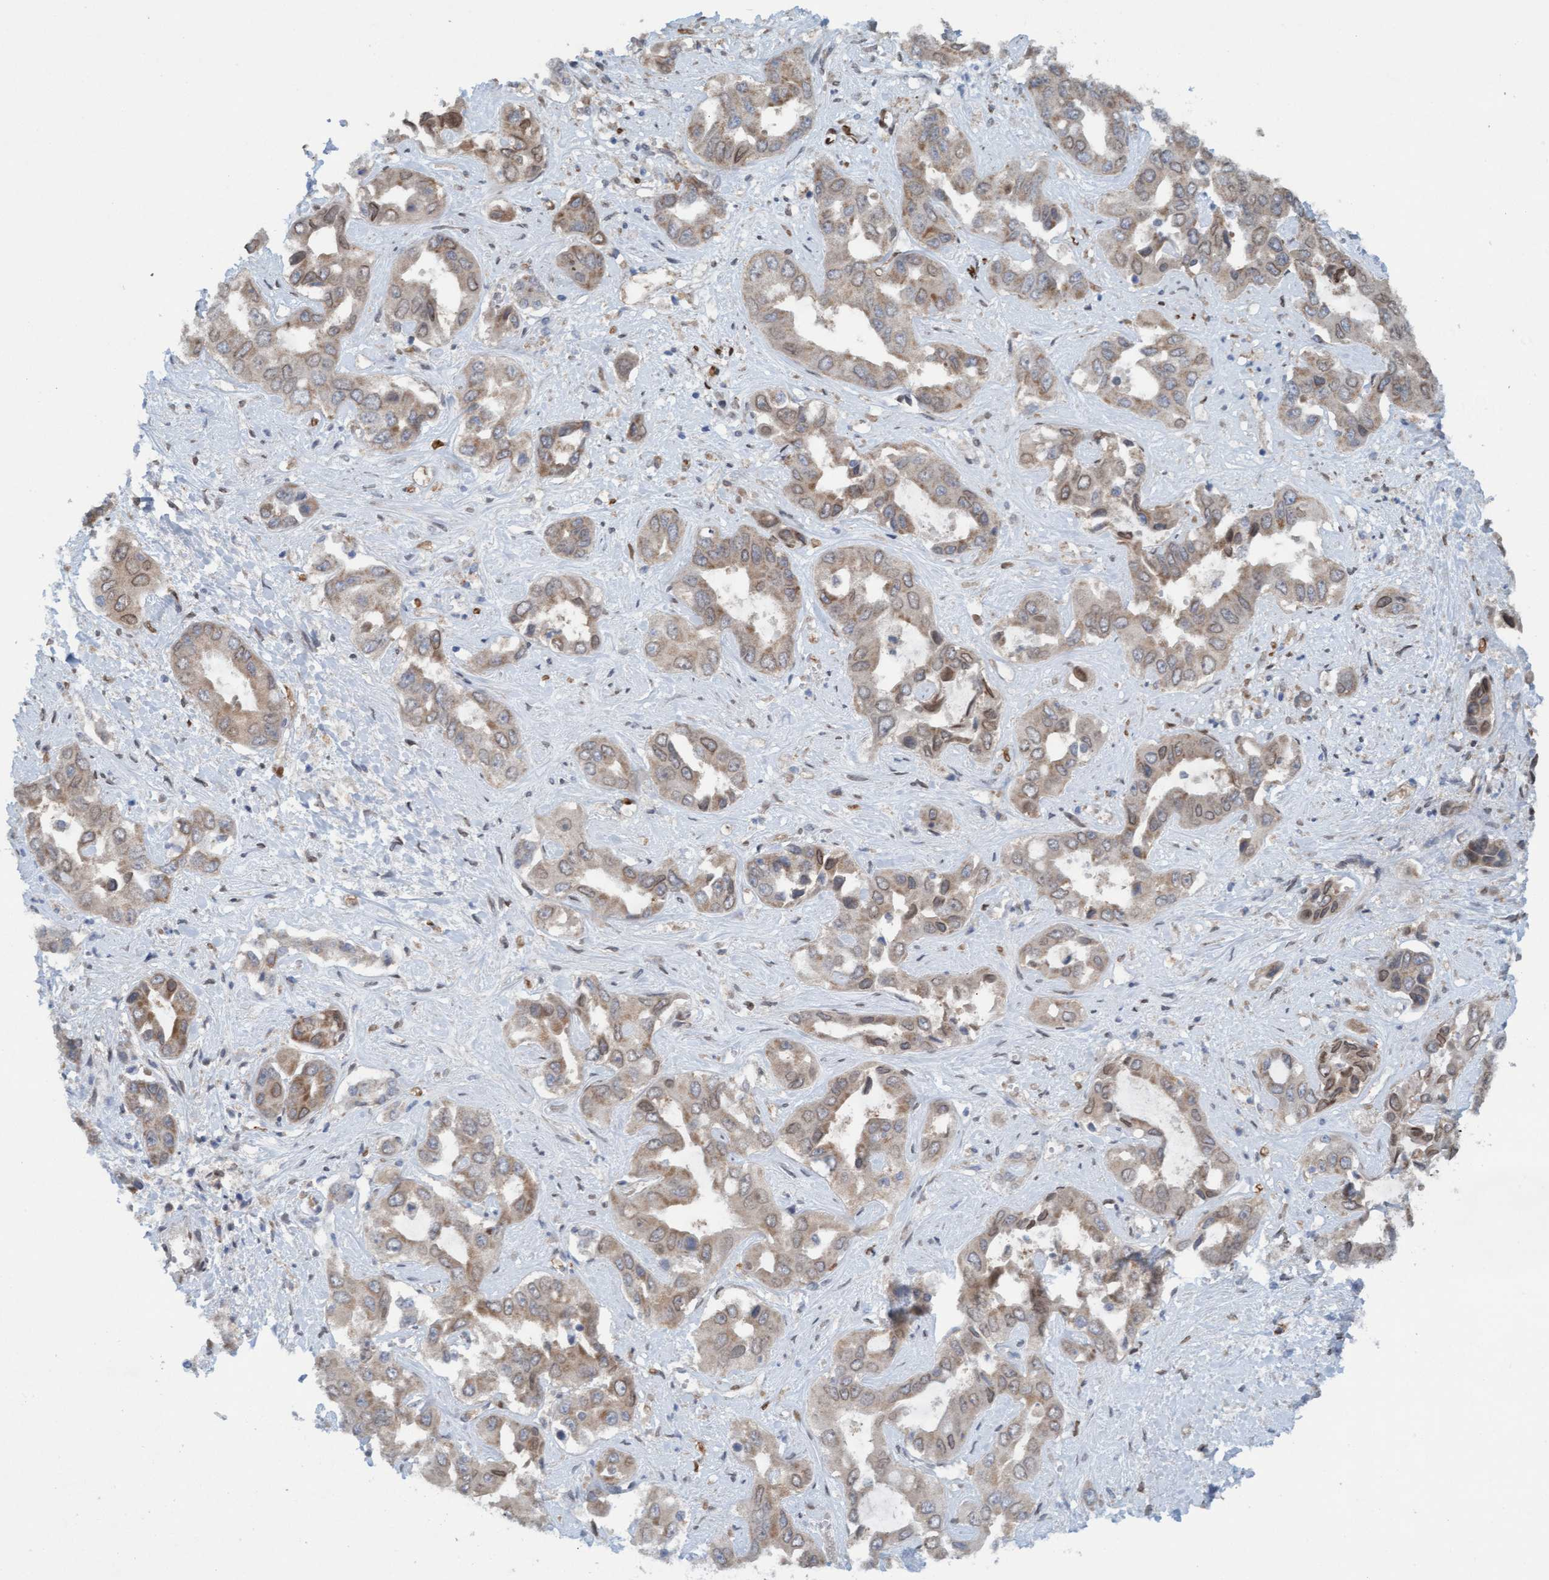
{"staining": {"intensity": "weak", "quantity": ">75%", "location": "cytoplasmic/membranous"}, "tissue": "liver cancer", "cell_type": "Tumor cells", "image_type": "cancer", "snomed": [{"axis": "morphology", "description": "Cholangiocarcinoma"}, {"axis": "topography", "description": "Liver"}], "caption": "Protein expression analysis of human liver cholangiocarcinoma reveals weak cytoplasmic/membranous staining in approximately >75% of tumor cells.", "gene": "MRPS23", "patient": {"sex": "female", "age": 52}}